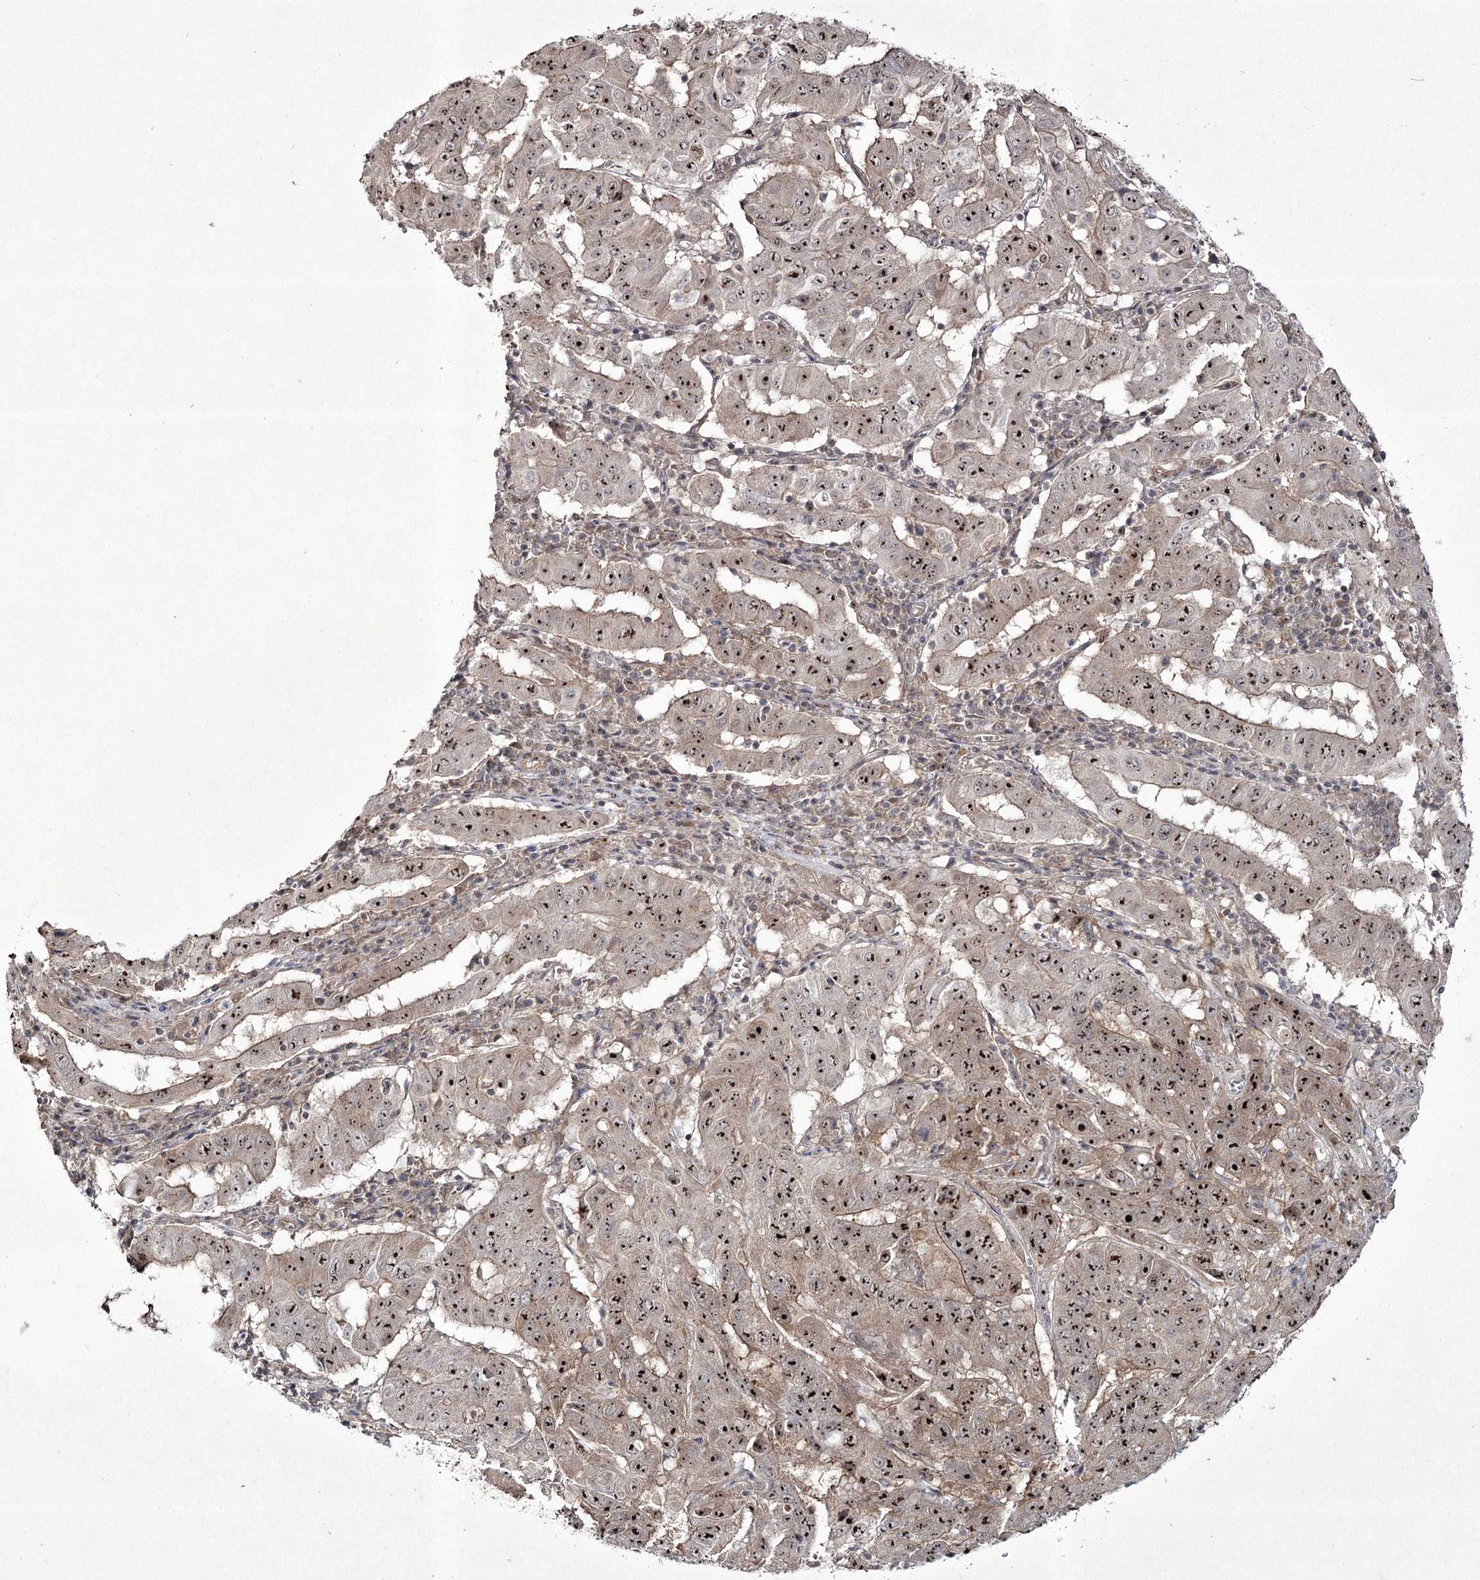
{"staining": {"intensity": "moderate", "quantity": ">75%", "location": "nuclear"}, "tissue": "pancreatic cancer", "cell_type": "Tumor cells", "image_type": "cancer", "snomed": [{"axis": "morphology", "description": "Adenocarcinoma, NOS"}, {"axis": "topography", "description": "Pancreas"}], "caption": "DAB immunohistochemical staining of human pancreatic adenocarcinoma shows moderate nuclear protein expression in approximately >75% of tumor cells. The protein of interest is shown in brown color, while the nuclei are stained blue.", "gene": "CCDC59", "patient": {"sex": "male", "age": 63}}